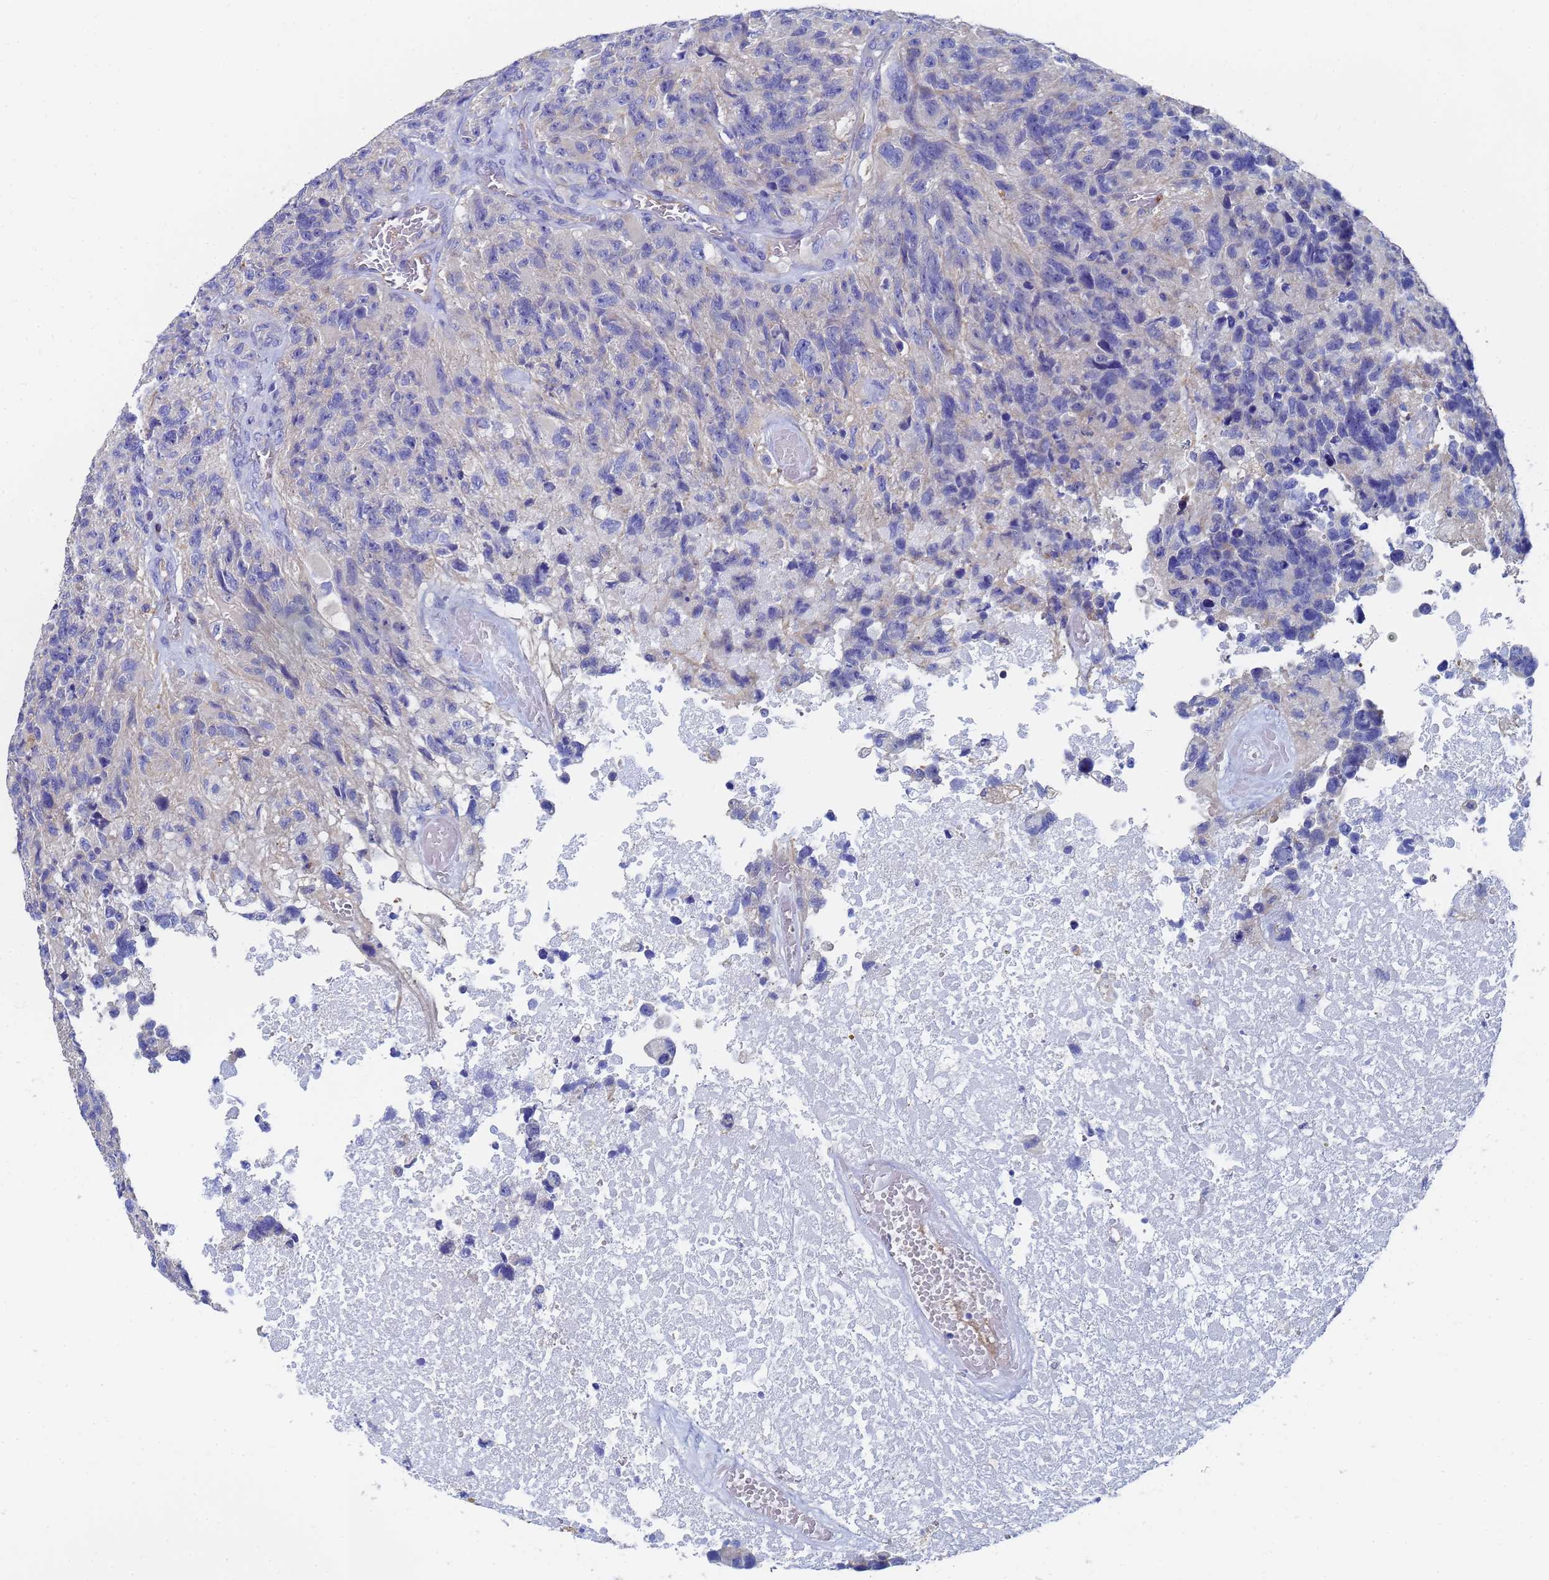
{"staining": {"intensity": "negative", "quantity": "none", "location": "none"}, "tissue": "glioma", "cell_type": "Tumor cells", "image_type": "cancer", "snomed": [{"axis": "morphology", "description": "Glioma, malignant, High grade"}, {"axis": "topography", "description": "Brain"}], "caption": "Tumor cells show no significant protein positivity in malignant glioma (high-grade).", "gene": "GCHFR", "patient": {"sex": "male", "age": 69}}